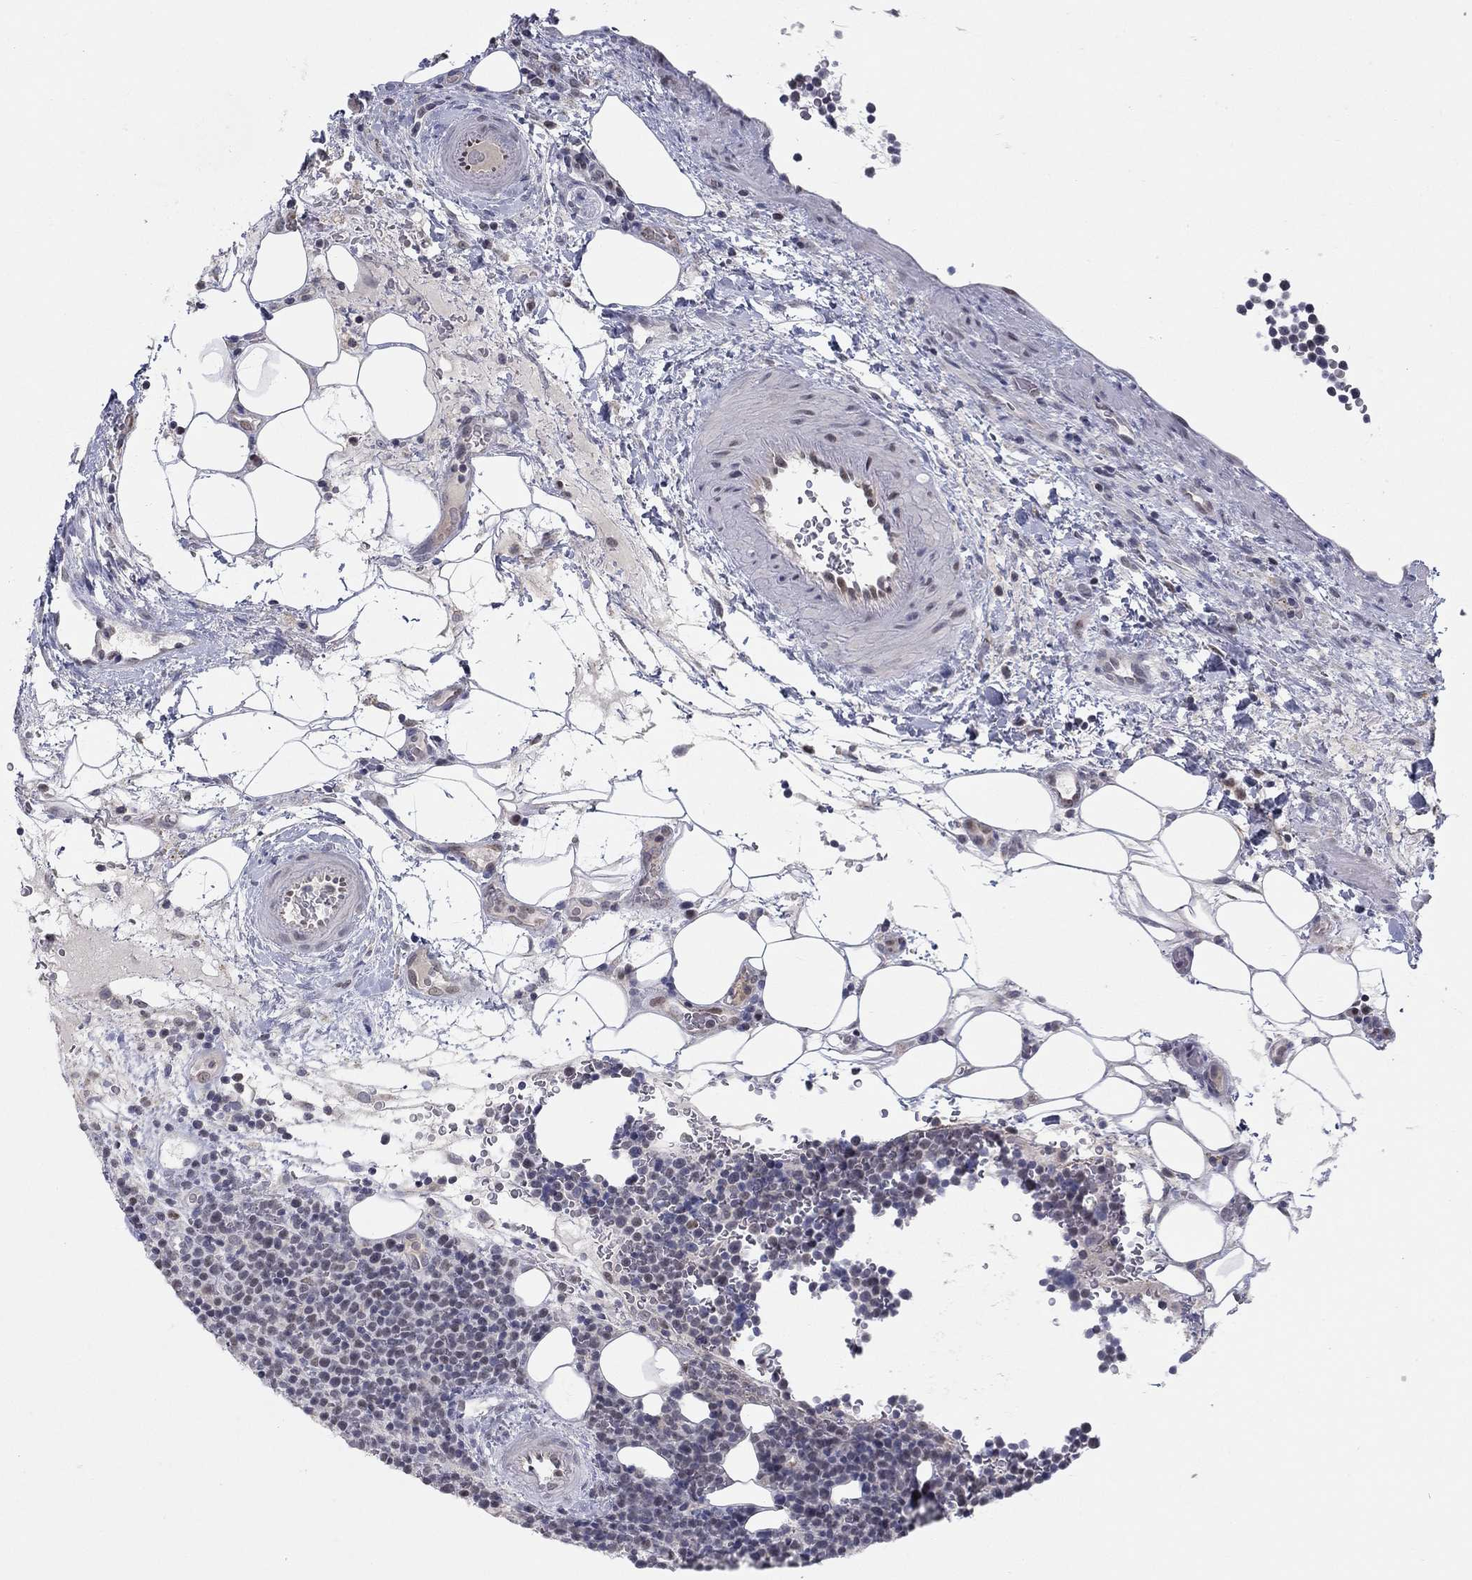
{"staining": {"intensity": "negative", "quantity": "none", "location": "none"}, "tissue": "lymphoma", "cell_type": "Tumor cells", "image_type": "cancer", "snomed": [{"axis": "morphology", "description": "Malignant lymphoma, non-Hodgkin's type, High grade"}, {"axis": "topography", "description": "Lymph node"}], "caption": "Immunohistochemistry (IHC) of human high-grade malignant lymphoma, non-Hodgkin's type demonstrates no positivity in tumor cells.", "gene": "GCFC2", "patient": {"sex": "male", "age": 61}}